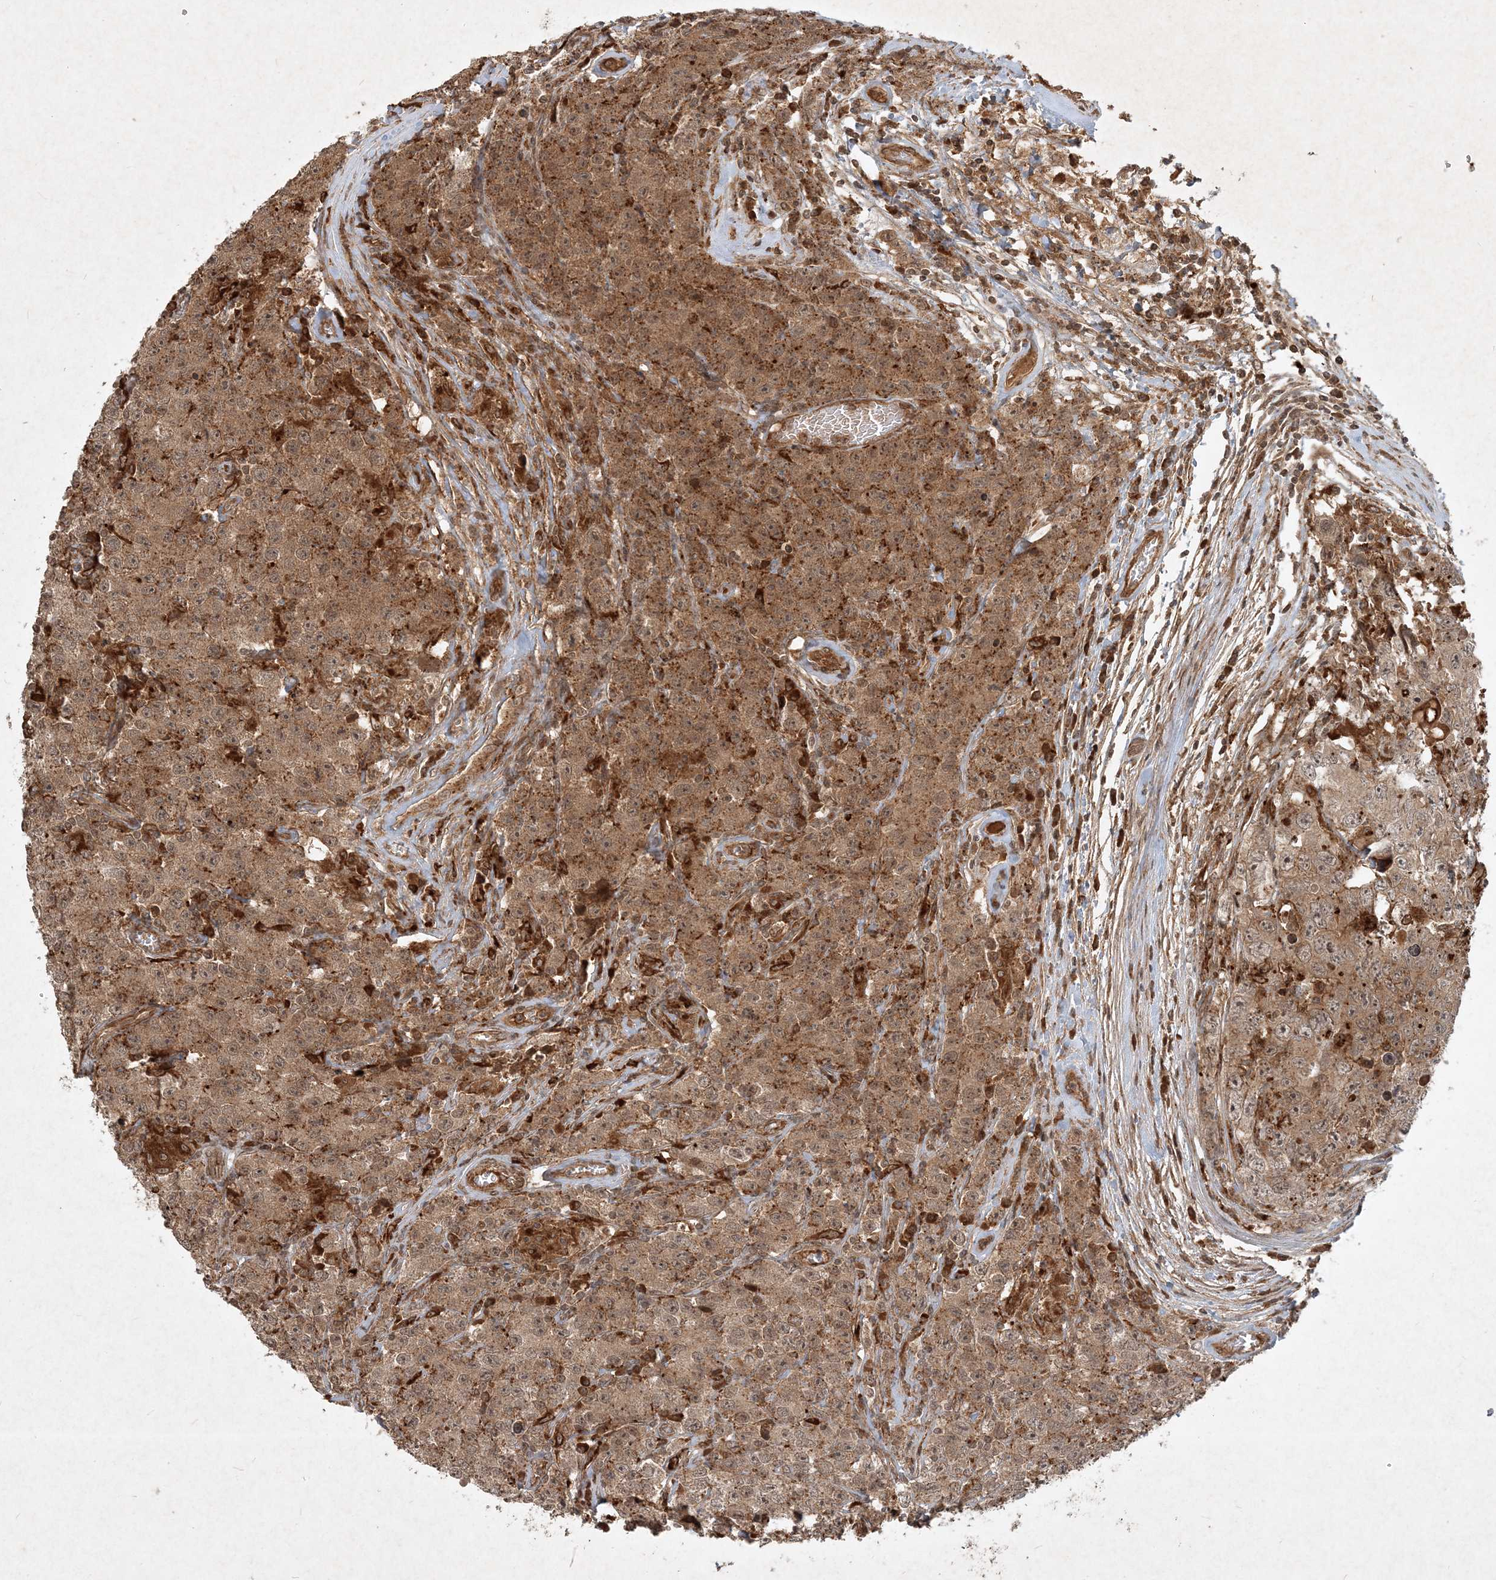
{"staining": {"intensity": "moderate", "quantity": ">75%", "location": "cytoplasmic/membranous"}, "tissue": "testis cancer", "cell_type": "Tumor cells", "image_type": "cancer", "snomed": [{"axis": "morphology", "description": "Seminoma, NOS"}, {"axis": "morphology", "description": "Carcinoma, Embryonal, NOS"}, {"axis": "topography", "description": "Testis"}], "caption": "This image exhibits immunohistochemistry (IHC) staining of embryonal carcinoma (testis), with medium moderate cytoplasmic/membranous positivity in about >75% of tumor cells.", "gene": "NARS1", "patient": {"sex": "male", "age": 43}}